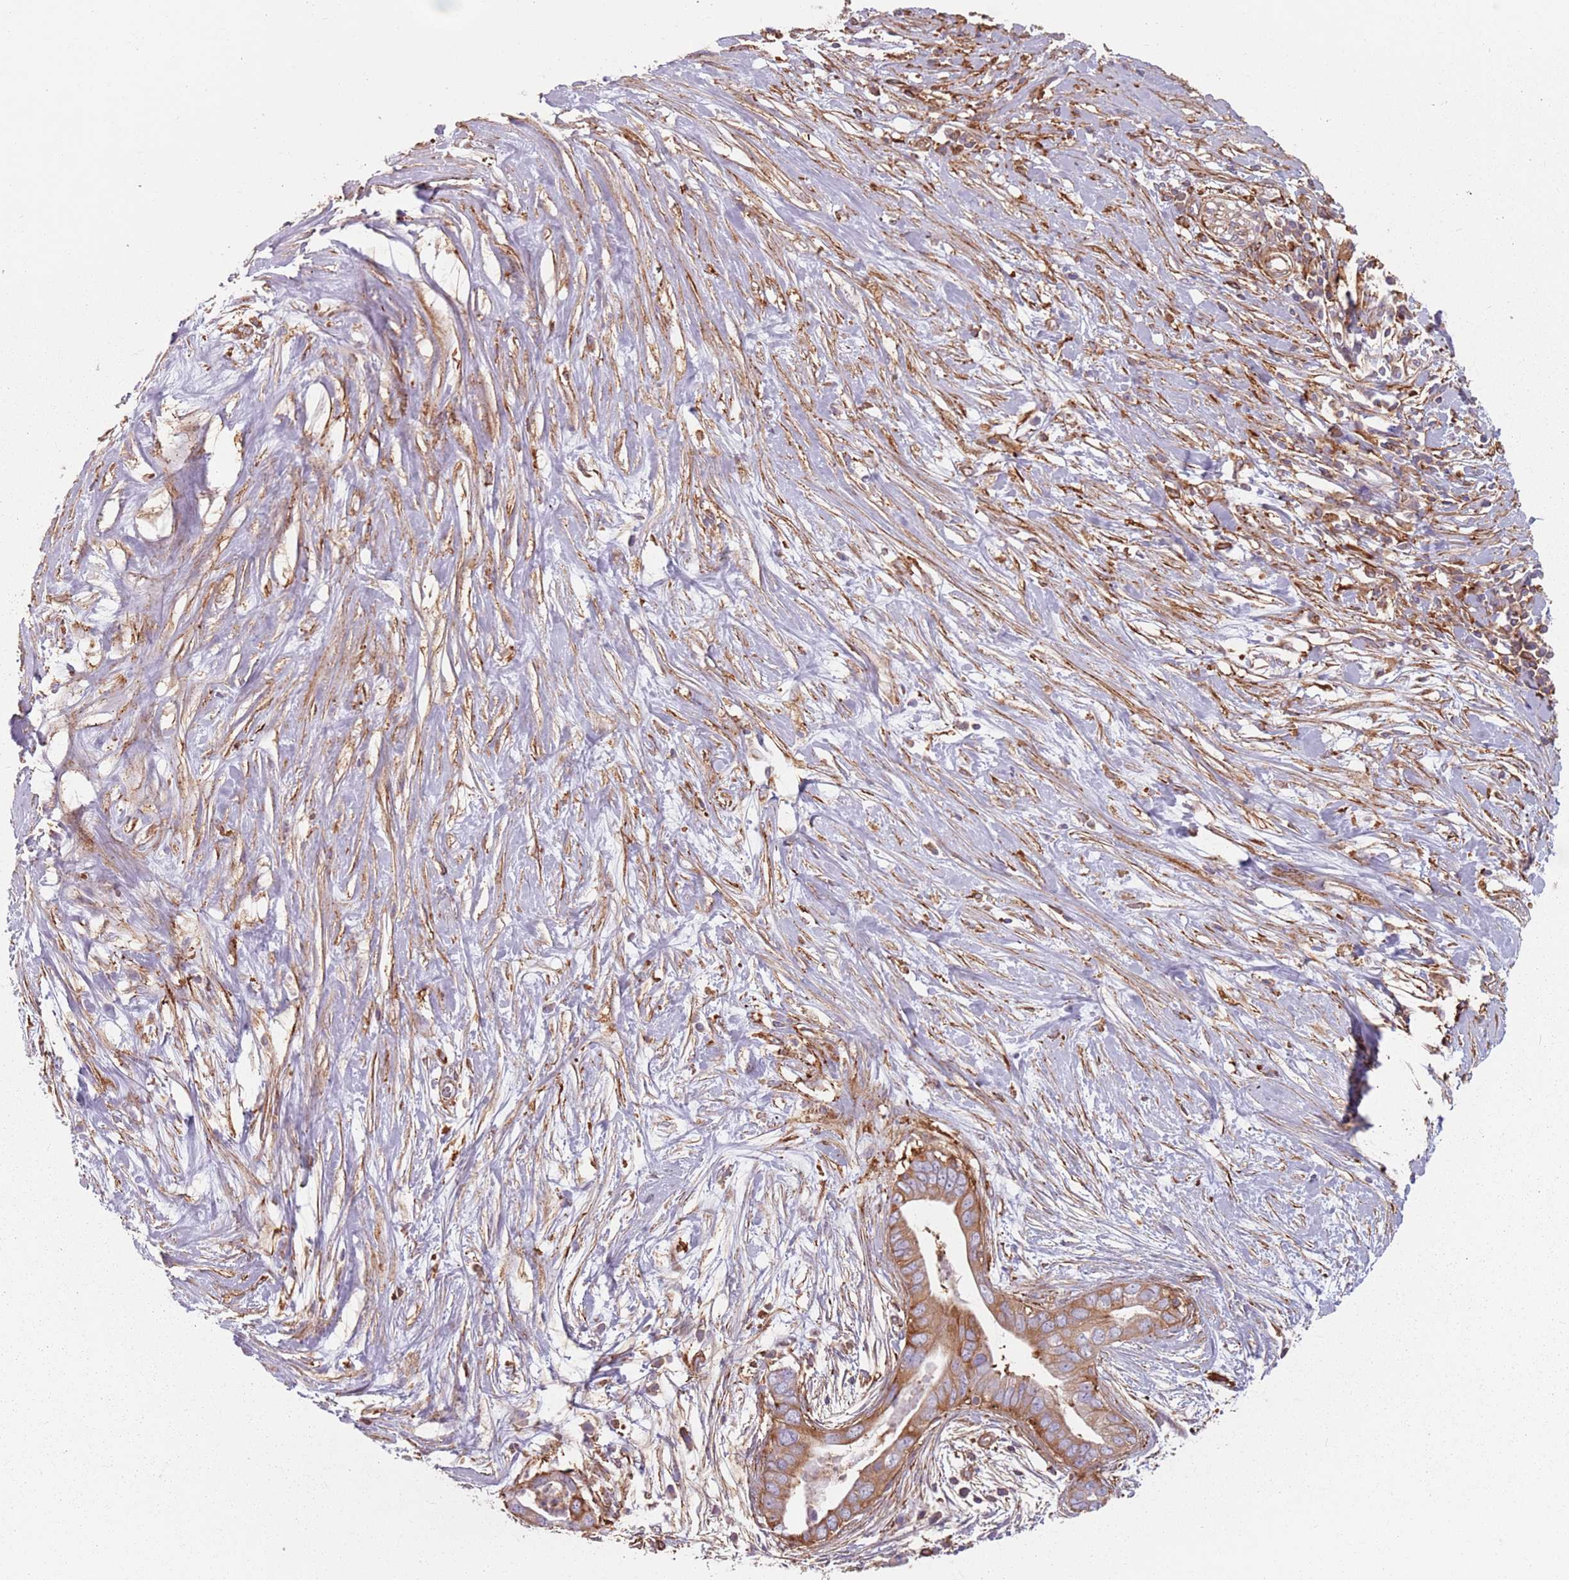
{"staining": {"intensity": "moderate", "quantity": "25%-75%", "location": "cytoplasmic/membranous"}, "tissue": "pancreatic cancer", "cell_type": "Tumor cells", "image_type": "cancer", "snomed": [{"axis": "morphology", "description": "Adenocarcinoma, NOS"}, {"axis": "topography", "description": "Pancreas"}], "caption": "There is medium levels of moderate cytoplasmic/membranous expression in tumor cells of adenocarcinoma (pancreatic), as demonstrated by immunohistochemical staining (brown color).", "gene": "TPD52L2", "patient": {"sex": "male", "age": 75}}